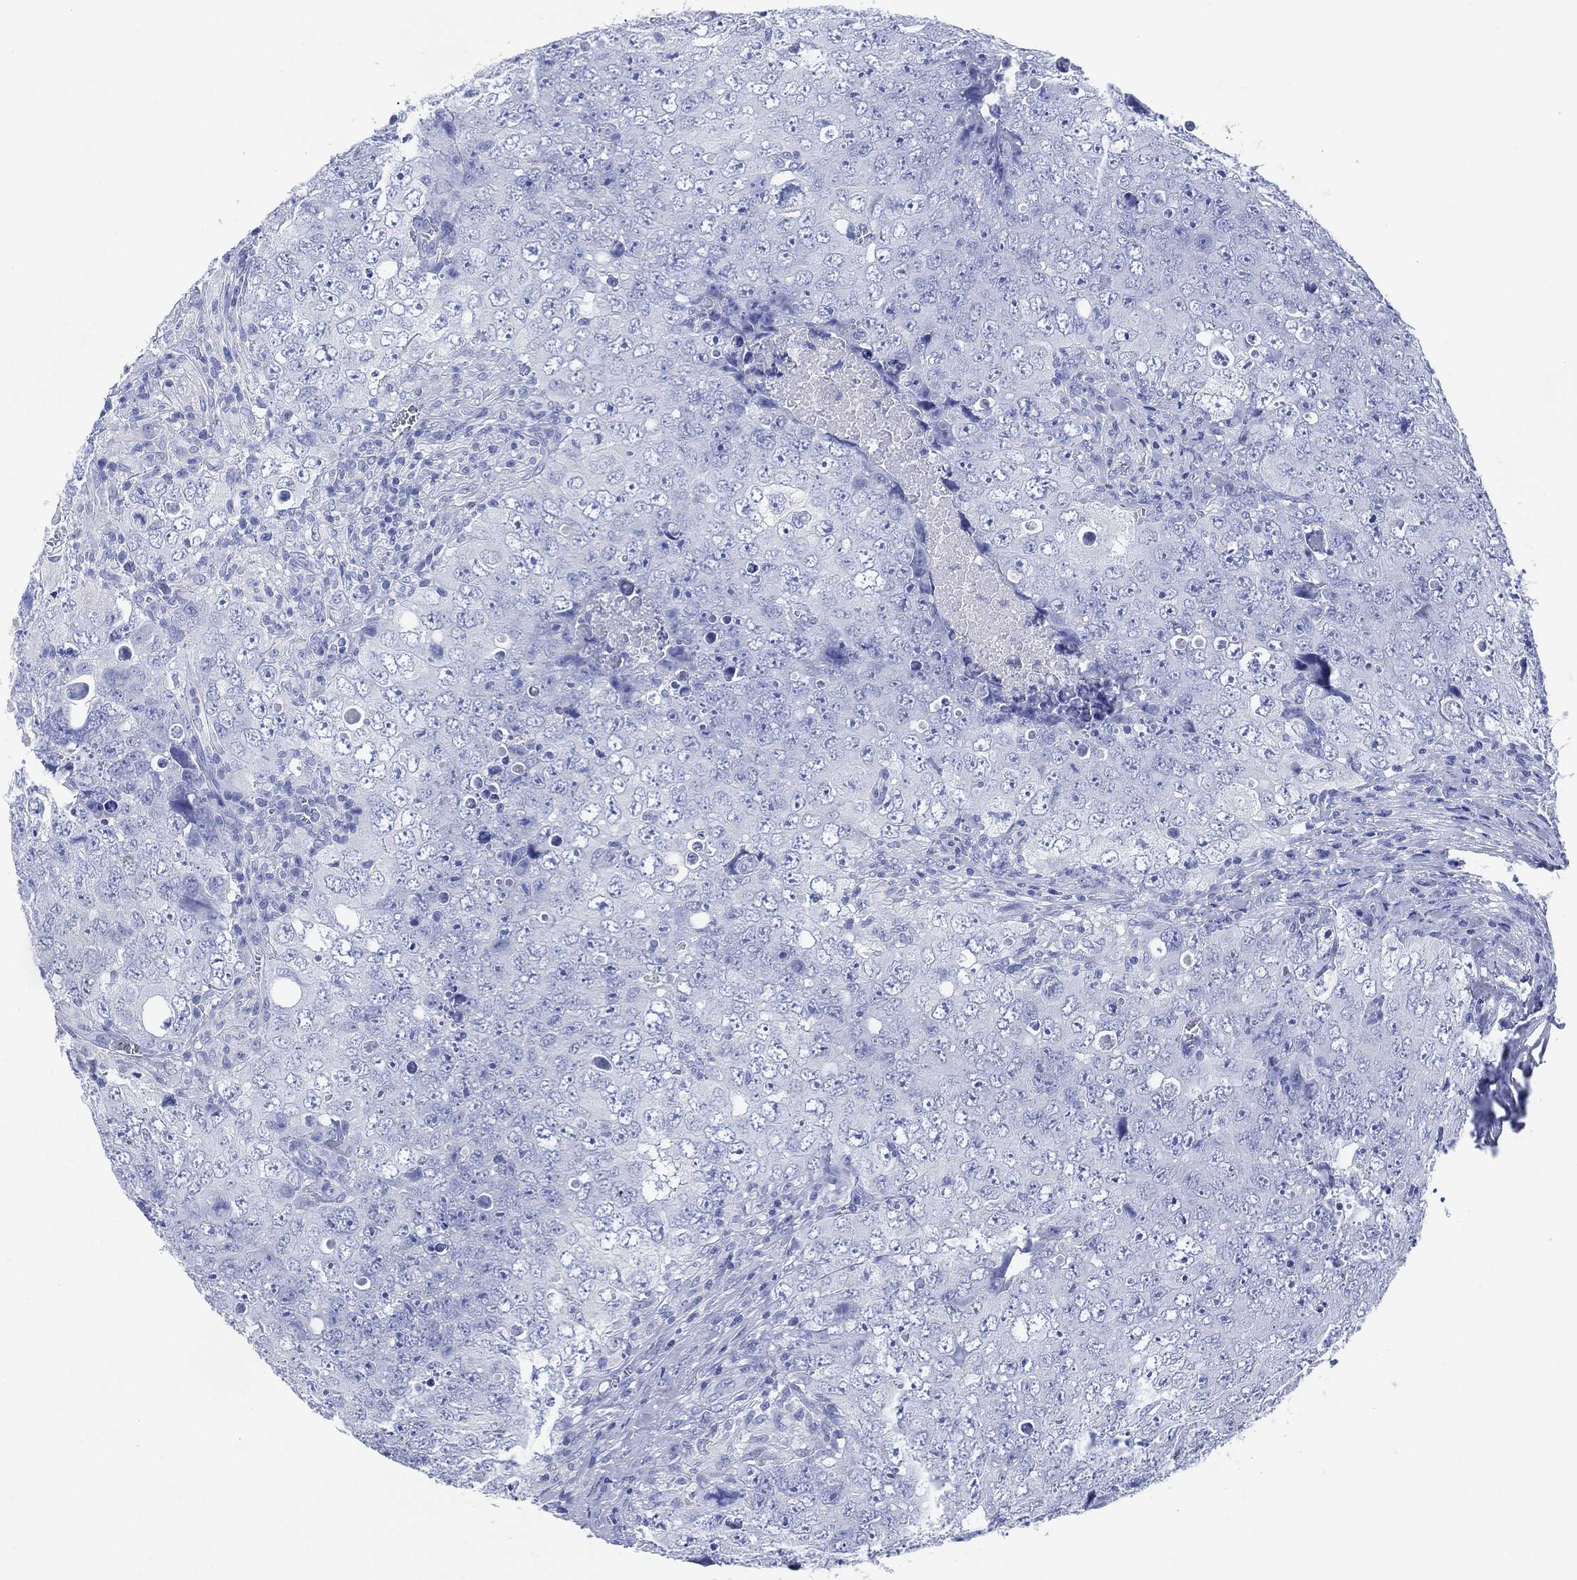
{"staining": {"intensity": "negative", "quantity": "none", "location": "none"}, "tissue": "testis cancer", "cell_type": "Tumor cells", "image_type": "cancer", "snomed": [{"axis": "morphology", "description": "Seminoma, NOS"}, {"axis": "topography", "description": "Testis"}], "caption": "The immunohistochemistry (IHC) photomicrograph has no significant staining in tumor cells of testis seminoma tissue.", "gene": "SLC9C2", "patient": {"sex": "male", "age": 34}}